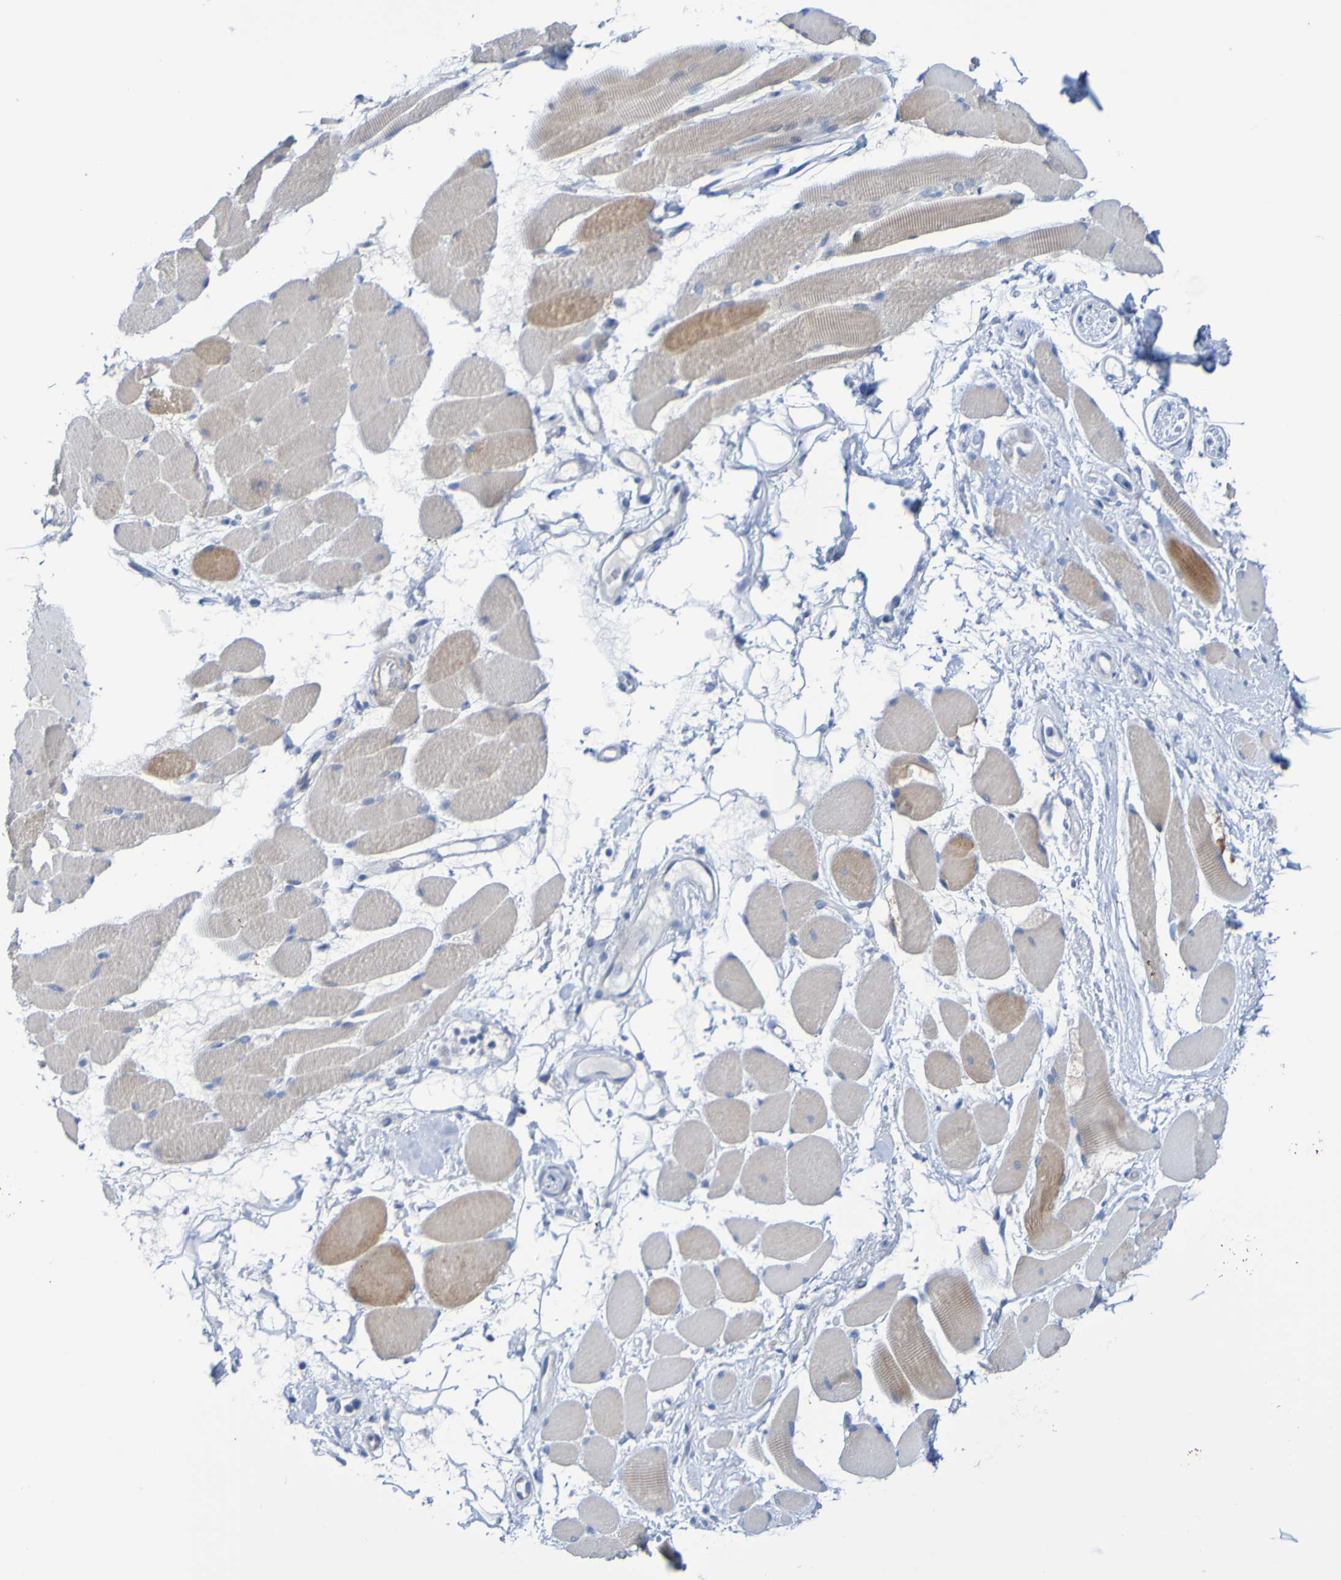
{"staining": {"intensity": "moderate", "quantity": "25%-75%", "location": "cytoplasmic/membranous"}, "tissue": "skeletal muscle", "cell_type": "Myocytes", "image_type": "normal", "snomed": [{"axis": "morphology", "description": "Normal tissue, NOS"}, {"axis": "topography", "description": "Skeletal muscle"}, {"axis": "topography", "description": "Peripheral nerve tissue"}], "caption": "Immunohistochemistry (IHC) (DAB) staining of benign human skeletal muscle shows moderate cytoplasmic/membranous protein positivity in approximately 25%-75% of myocytes.", "gene": "ACMSD", "patient": {"sex": "female", "age": 84}}